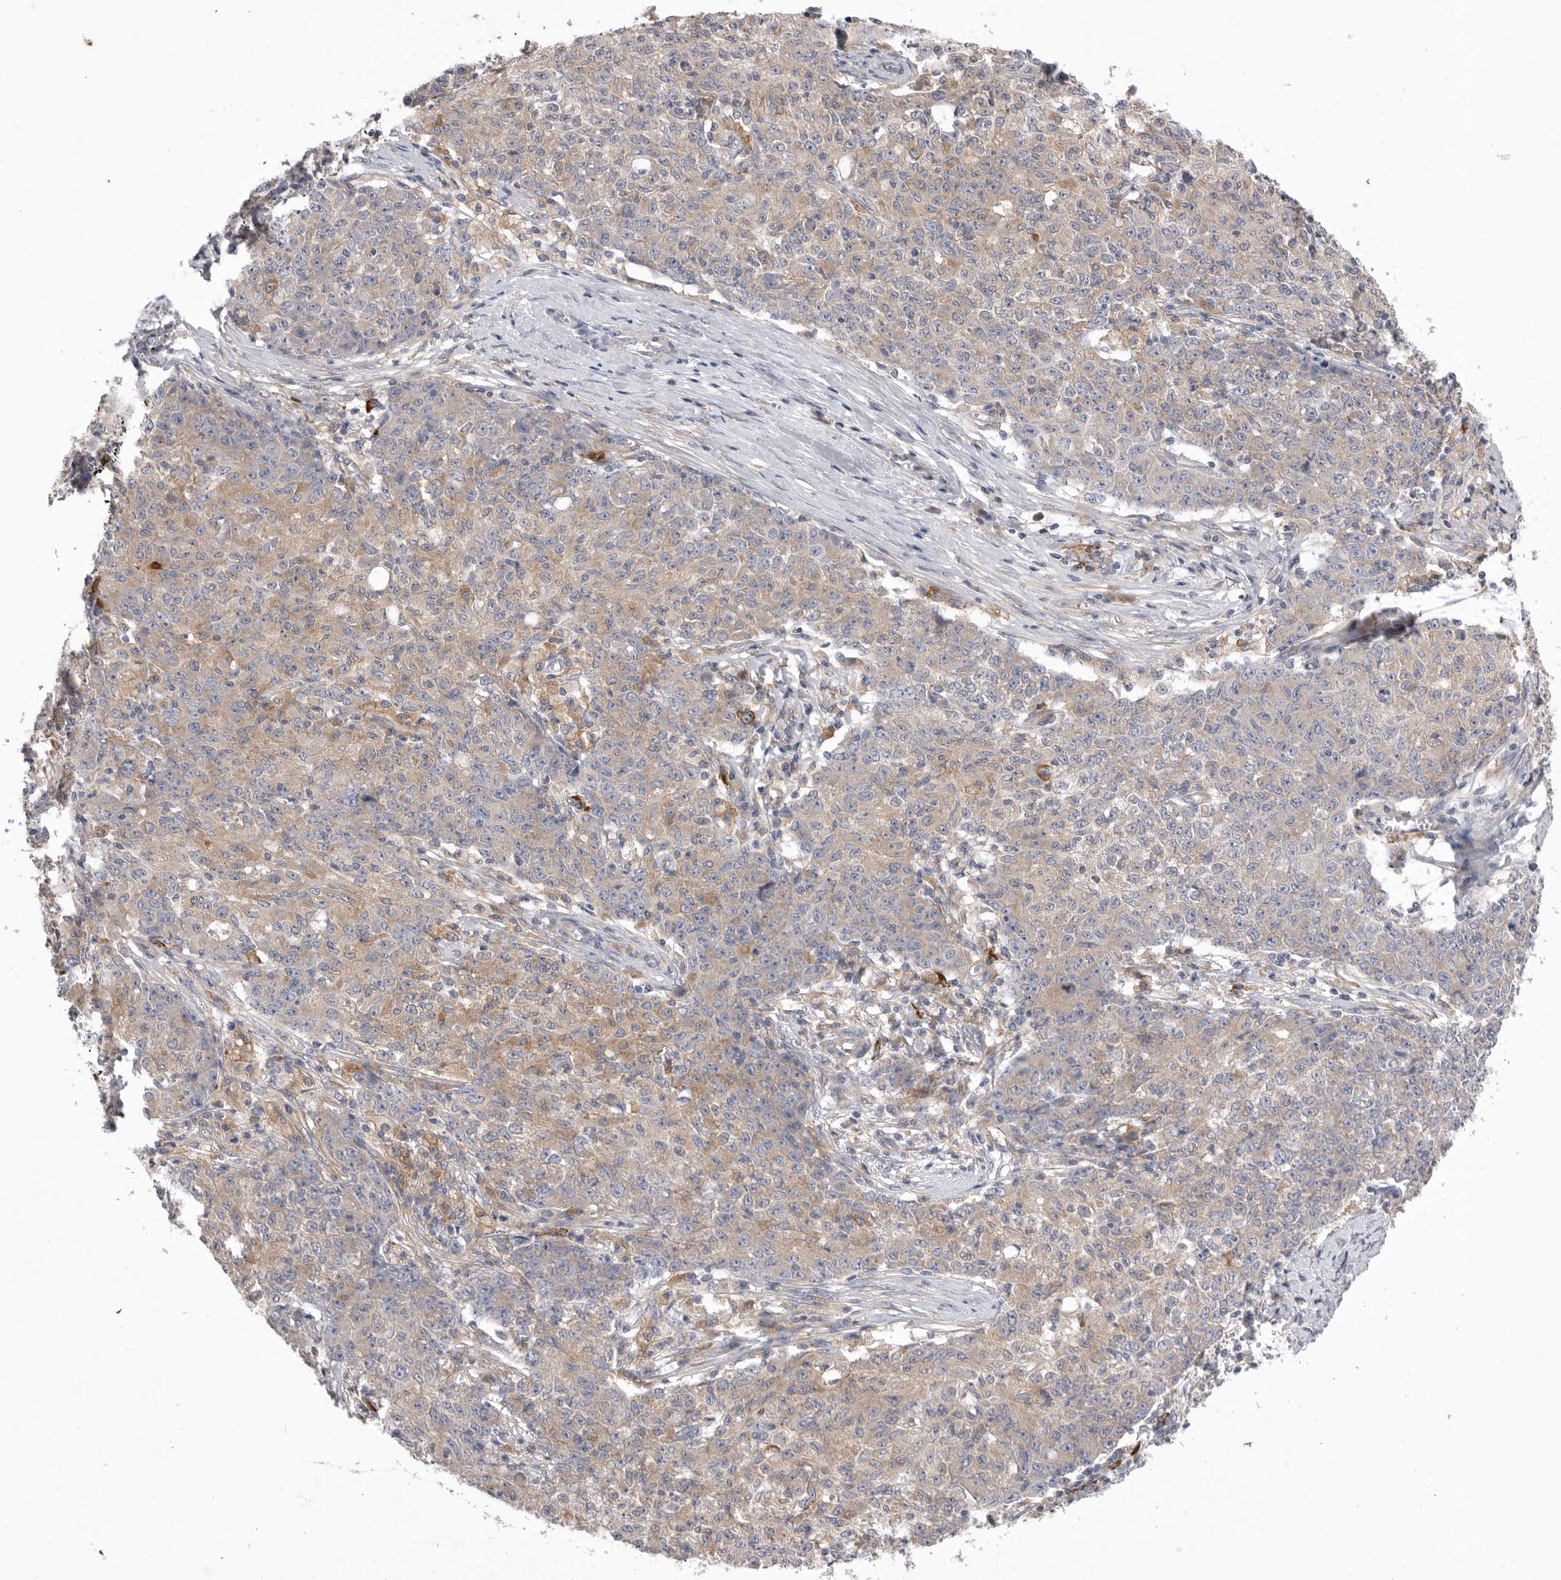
{"staining": {"intensity": "weak", "quantity": ">75%", "location": "cytoplasmic/membranous"}, "tissue": "ovarian cancer", "cell_type": "Tumor cells", "image_type": "cancer", "snomed": [{"axis": "morphology", "description": "Carcinoma, endometroid"}, {"axis": "topography", "description": "Ovary"}], "caption": "Human ovarian cancer (endometroid carcinoma) stained with a protein marker demonstrates weak staining in tumor cells.", "gene": "VAC14", "patient": {"sex": "female", "age": 42}}